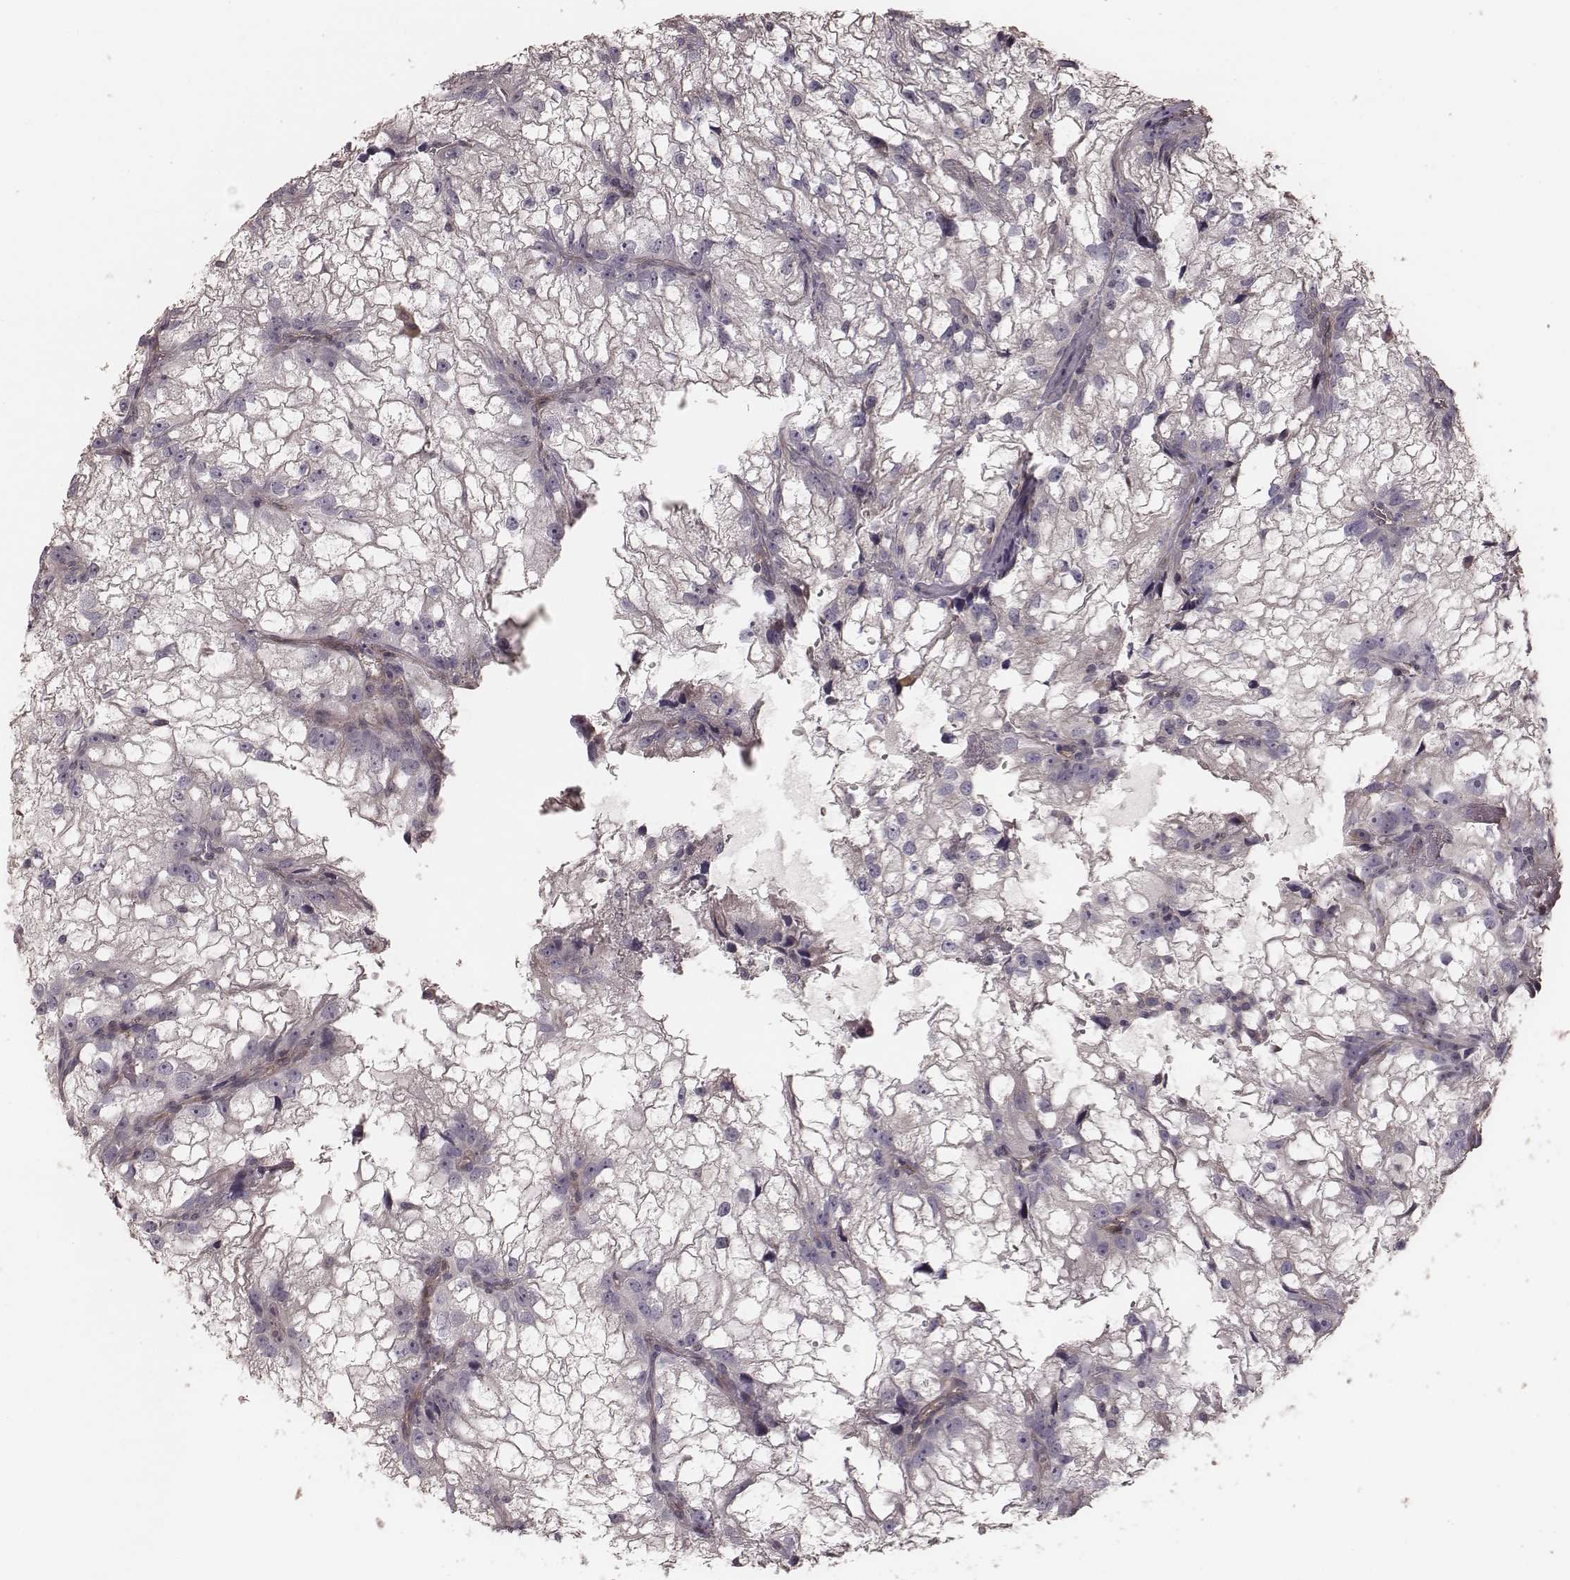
{"staining": {"intensity": "negative", "quantity": "none", "location": "none"}, "tissue": "renal cancer", "cell_type": "Tumor cells", "image_type": "cancer", "snomed": [{"axis": "morphology", "description": "Adenocarcinoma, NOS"}, {"axis": "topography", "description": "Kidney"}], "caption": "High power microscopy photomicrograph of an immunohistochemistry (IHC) image of renal cancer (adenocarcinoma), revealing no significant staining in tumor cells.", "gene": "OTOGL", "patient": {"sex": "male", "age": 59}}